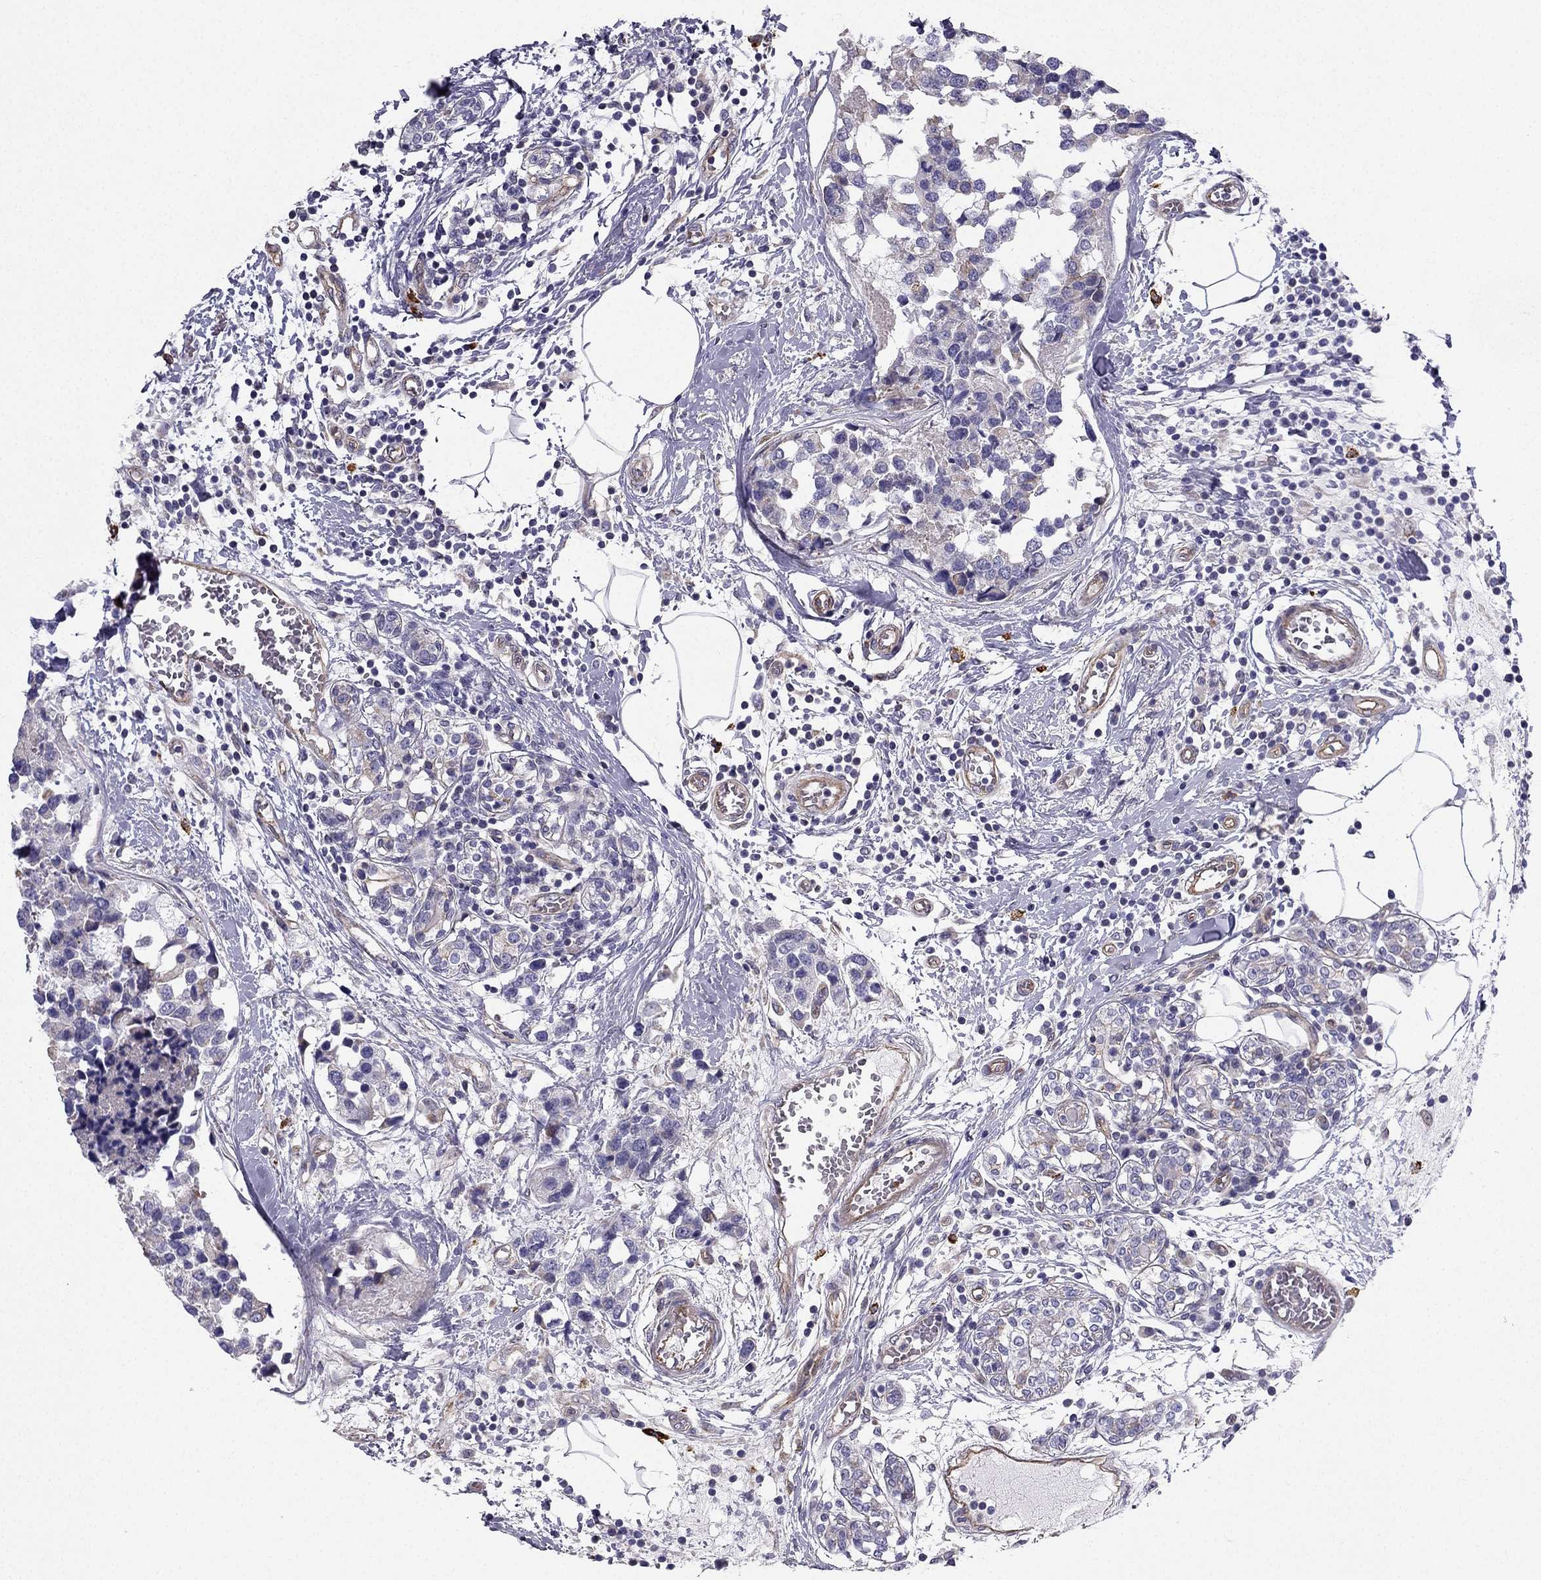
{"staining": {"intensity": "weak", "quantity": "<25%", "location": "cytoplasmic/membranous"}, "tissue": "breast cancer", "cell_type": "Tumor cells", "image_type": "cancer", "snomed": [{"axis": "morphology", "description": "Lobular carcinoma"}, {"axis": "topography", "description": "Breast"}], "caption": "IHC micrograph of breast cancer (lobular carcinoma) stained for a protein (brown), which displays no expression in tumor cells.", "gene": "ENOX1", "patient": {"sex": "female", "age": 59}}